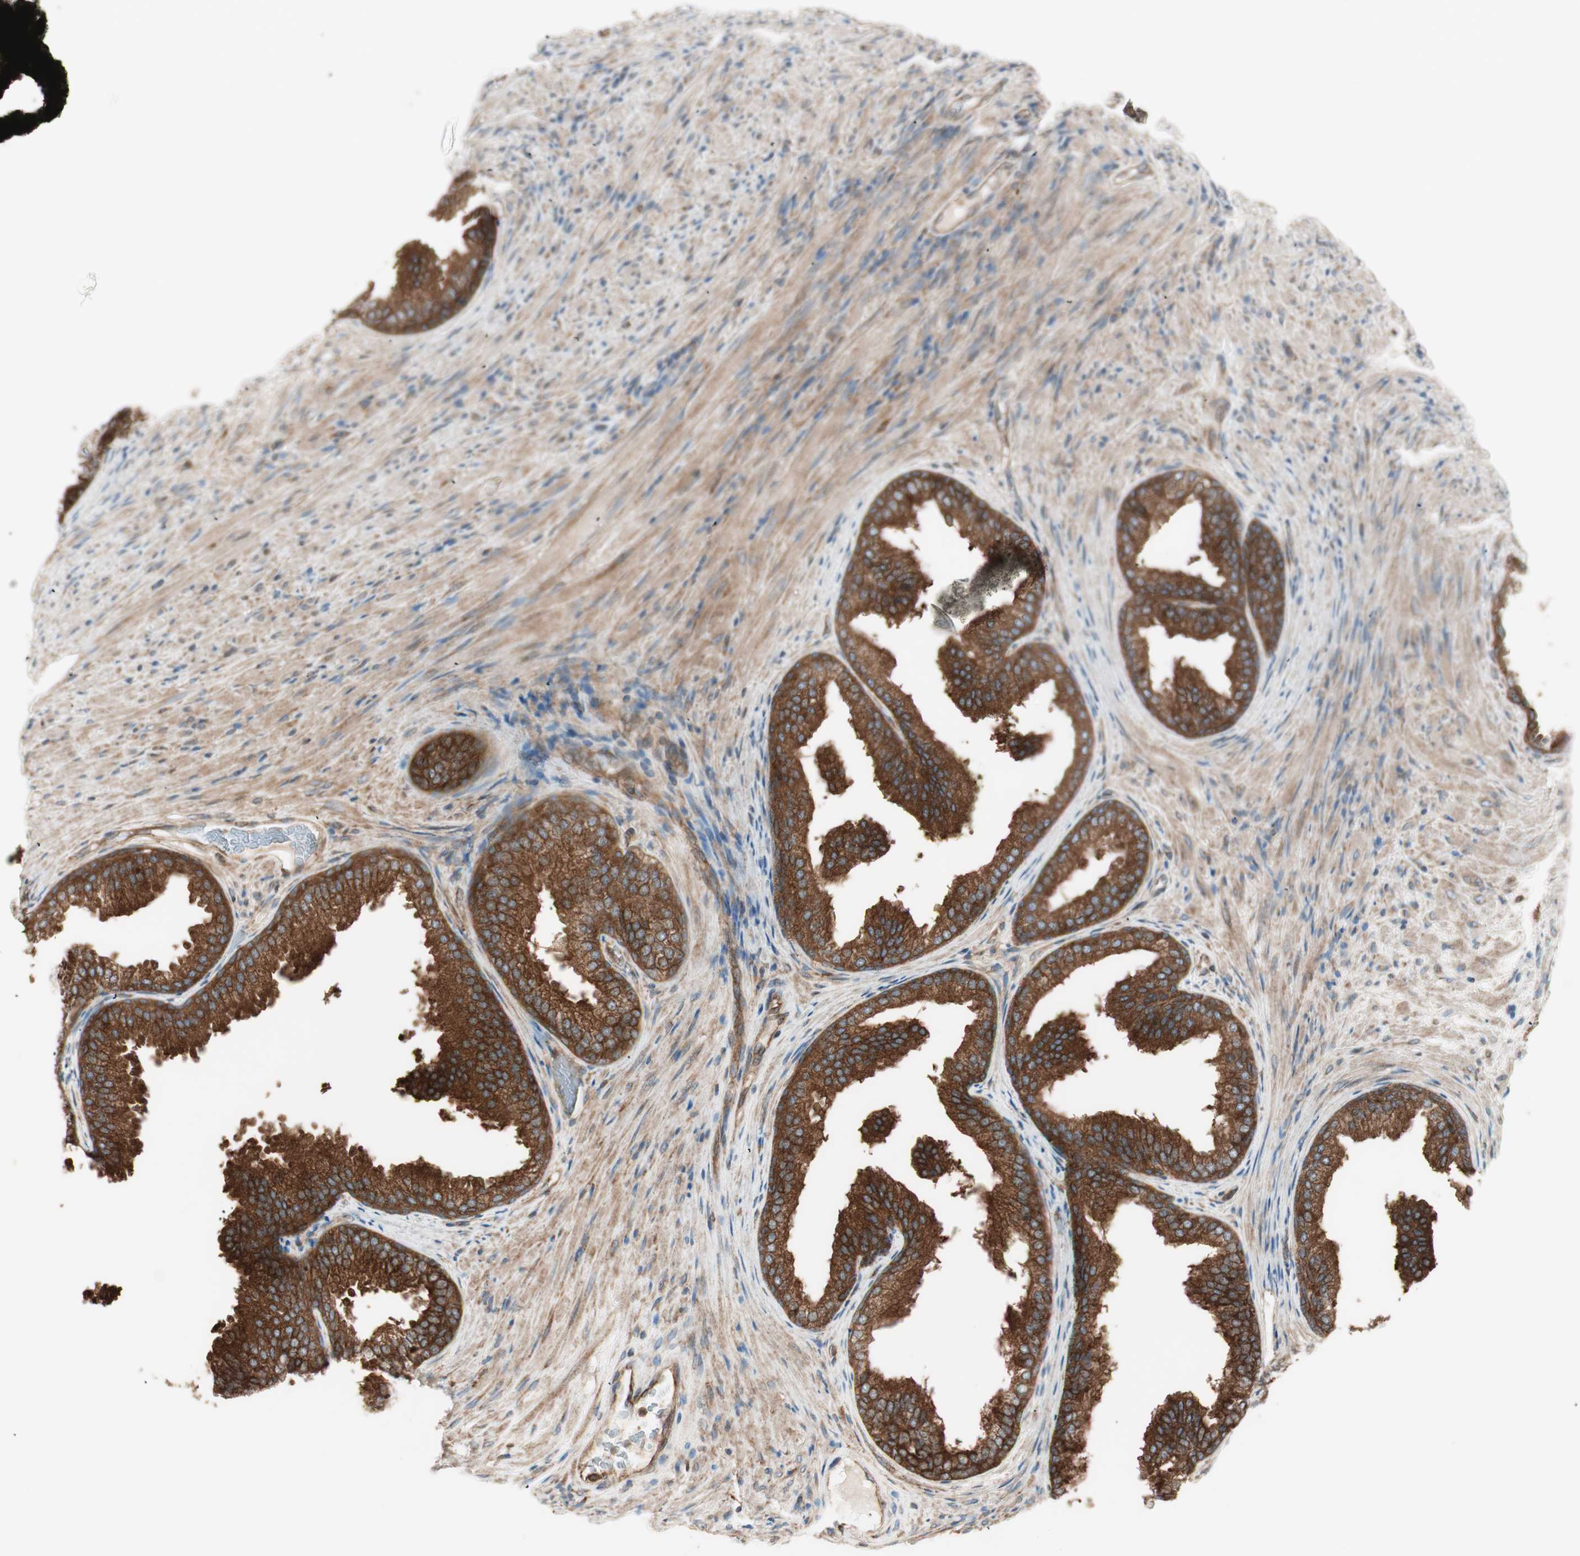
{"staining": {"intensity": "strong", "quantity": ">75%", "location": "cytoplasmic/membranous"}, "tissue": "prostate", "cell_type": "Glandular cells", "image_type": "normal", "snomed": [{"axis": "morphology", "description": "Normal tissue, NOS"}, {"axis": "topography", "description": "Prostate"}], "caption": "DAB (3,3'-diaminobenzidine) immunohistochemical staining of normal prostate reveals strong cytoplasmic/membranous protein staining in approximately >75% of glandular cells.", "gene": "RAB5A", "patient": {"sex": "male", "age": 76}}